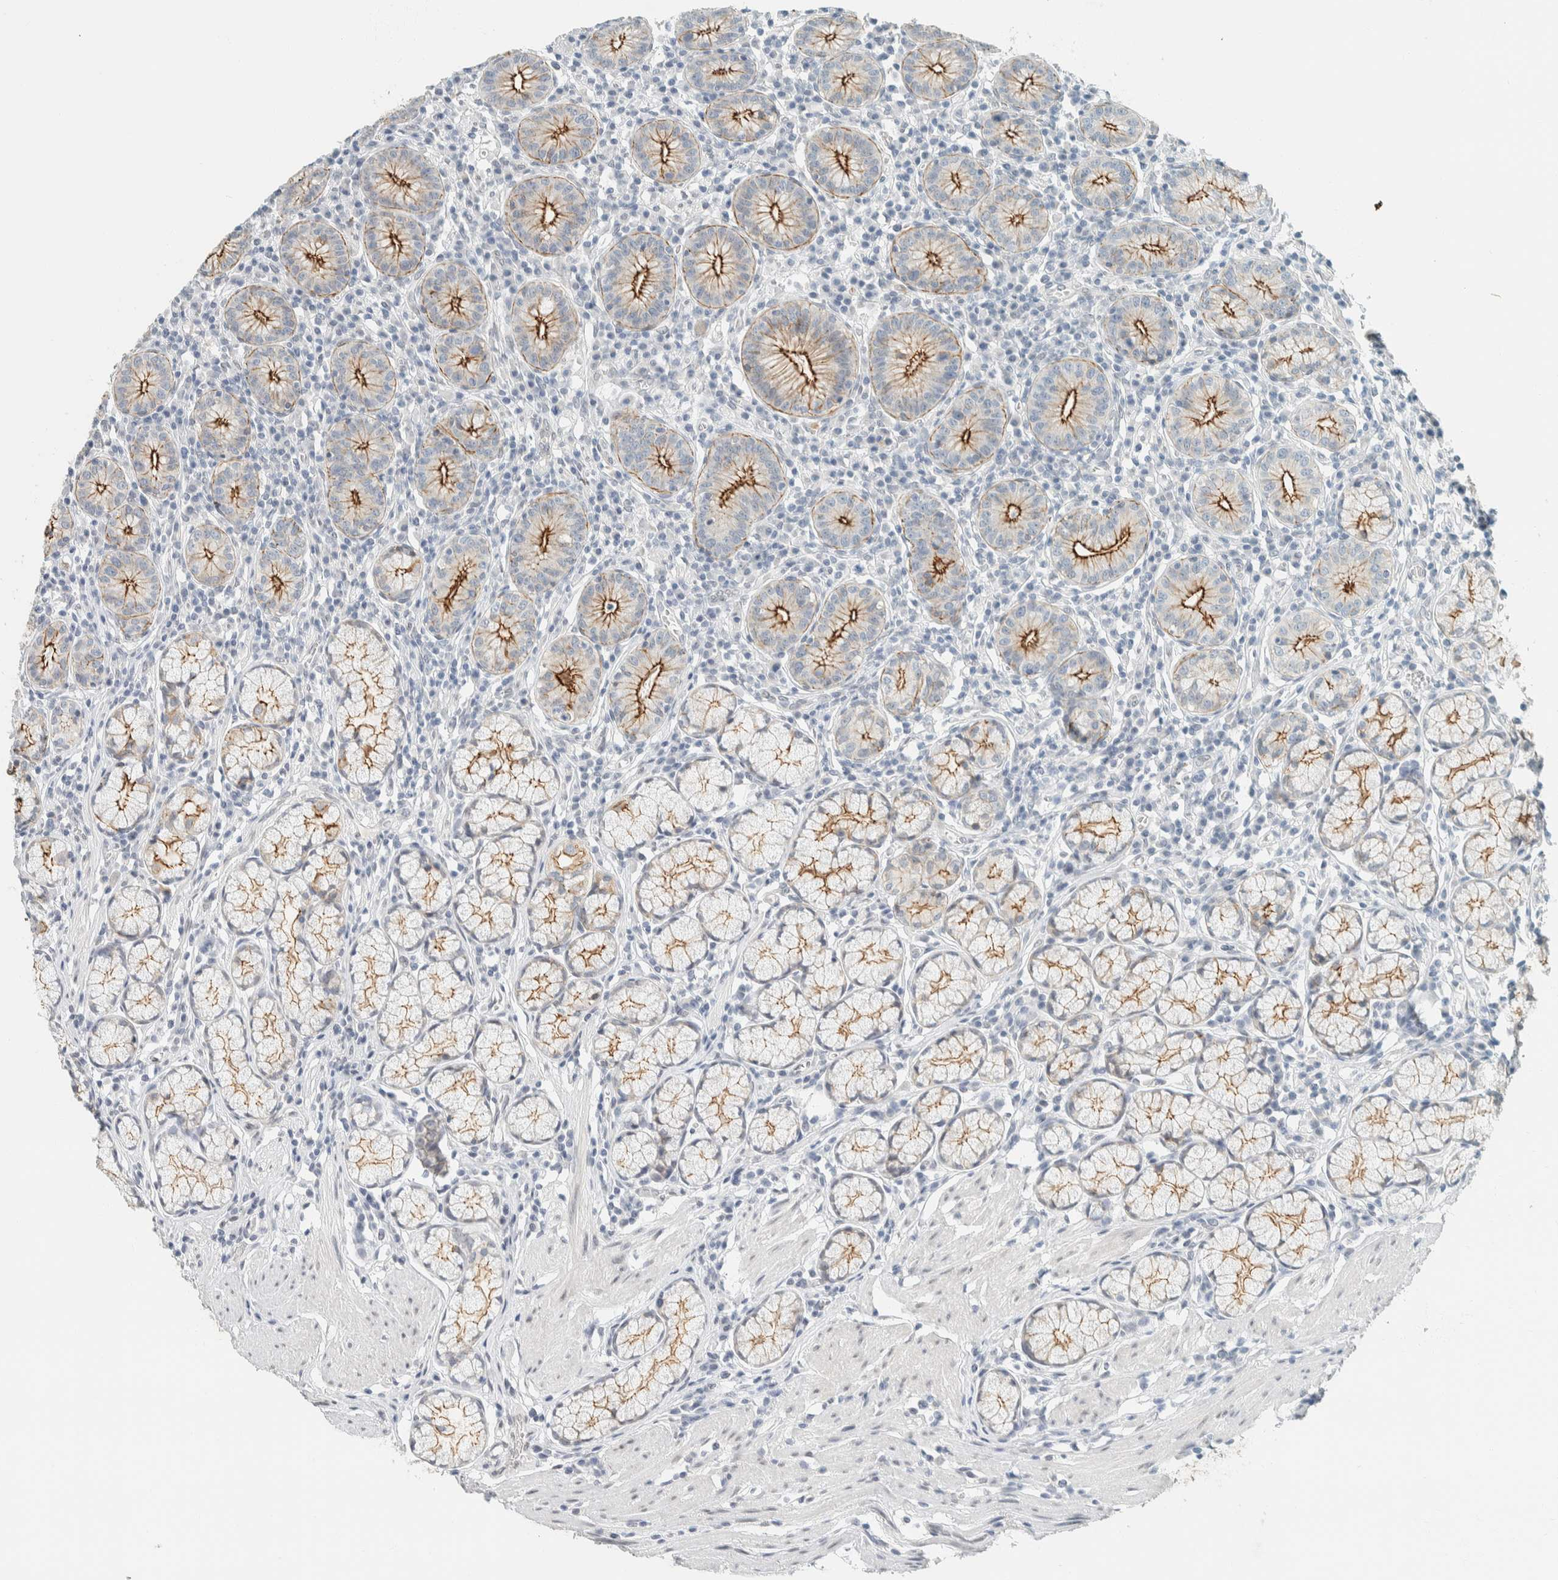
{"staining": {"intensity": "moderate", "quantity": ">75%", "location": "cytoplasmic/membranous"}, "tissue": "stomach", "cell_type": "Glandular cells", "image_type": "normal", "snomed": [{"axis": "morphology", "description": "Normal tissue, NOS"}, {"axis": "topography", "description": "Stomach"}], "caption": "Protein analysis of unremarkable stomach demonstrates moderate cytoplasmic/membranous expression in about >75% of glandular cells.", "gene": "C1QTNF12", "patient": {"sex": "male", "age": 55}}